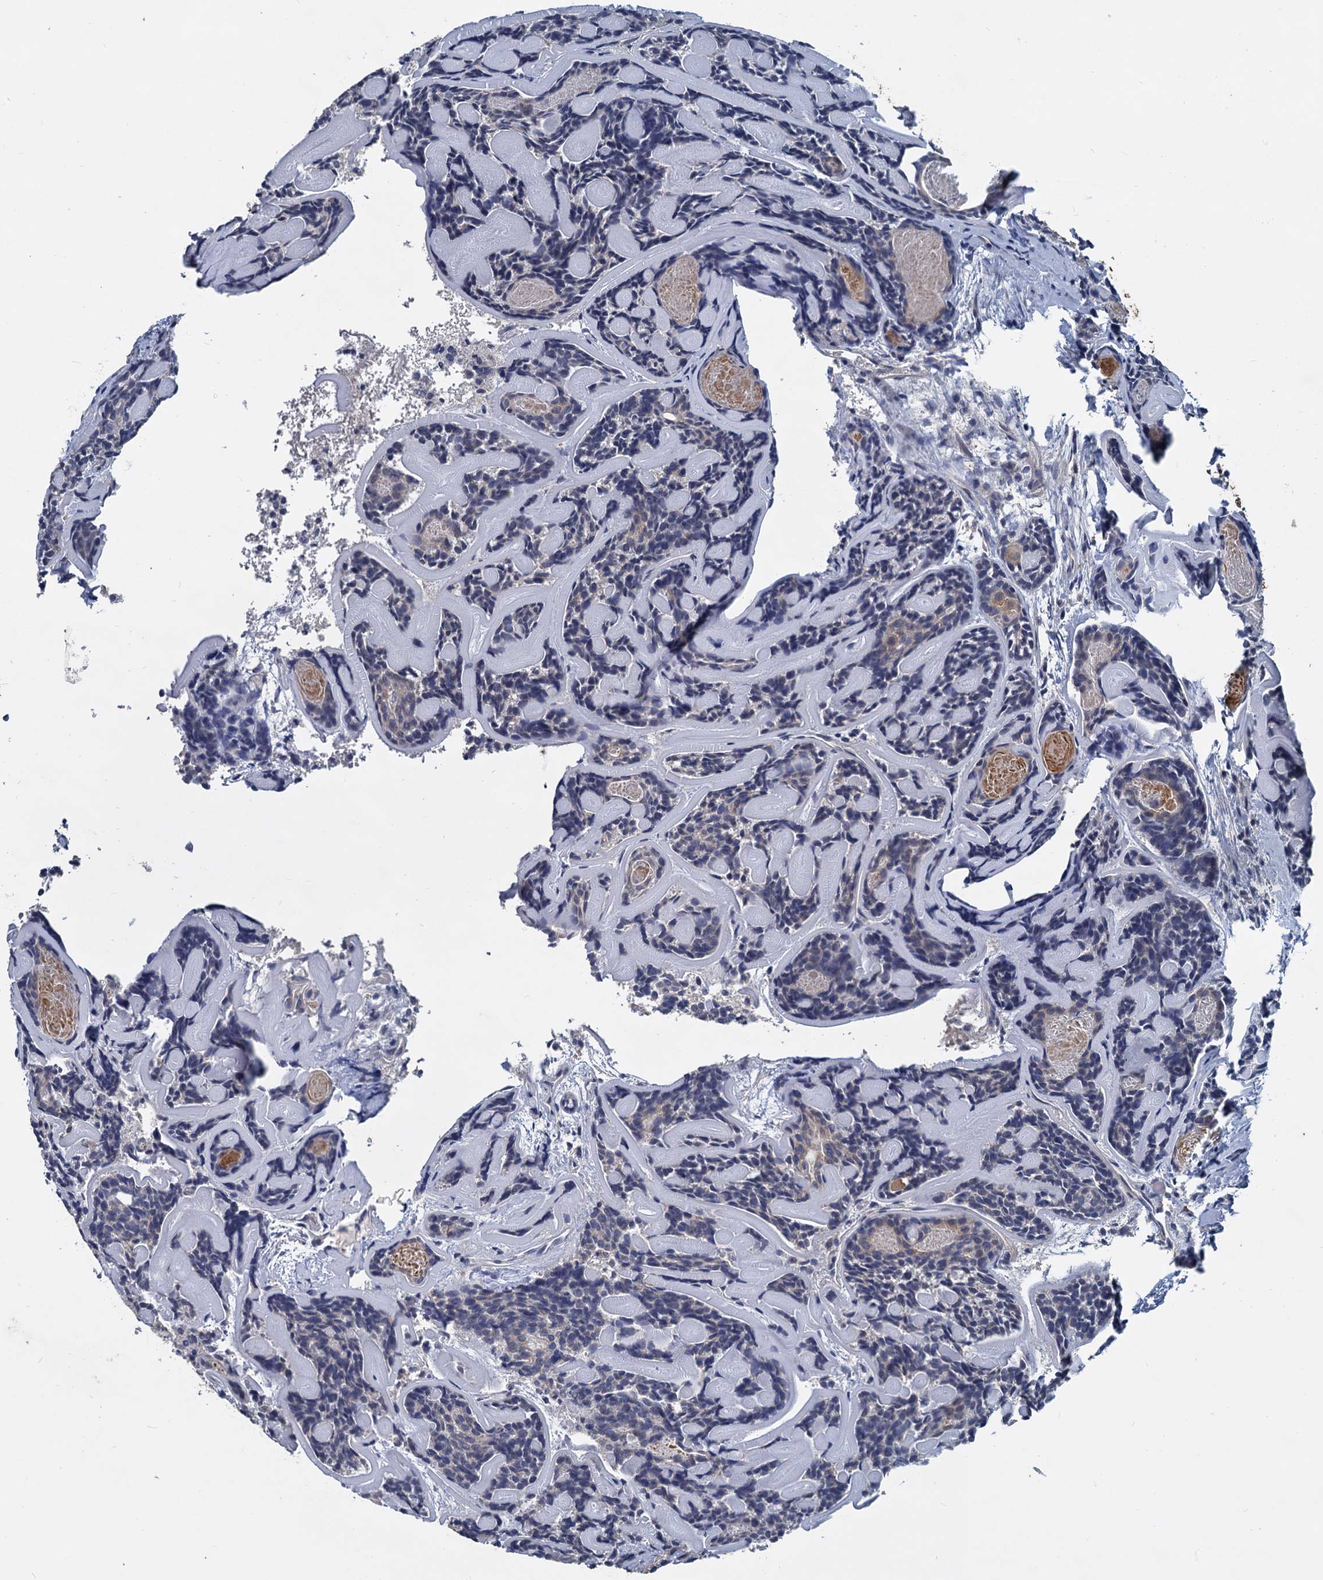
{"staining": {"intensity": "negative", "quantity": "none", "location": "none"}, "tissue": "head and neck cancer", "cell_type": "Tumor cells", "image_type": "cancer", "snomed": [{"axis": "morphology", "description": "Adenocarcinoma, NOS"}, {"axis": "topography", "description": "Salivary gland"}, {"axis": "topography", "description": "Head-Neck"}], "caption": "The immunohistochemistry (IHC) histopathology image has no significant staining in tumor cells of head and neck cancer tissue.", "gene": "SLC2A7", "patient": {"sex": "female", "age": 63}}